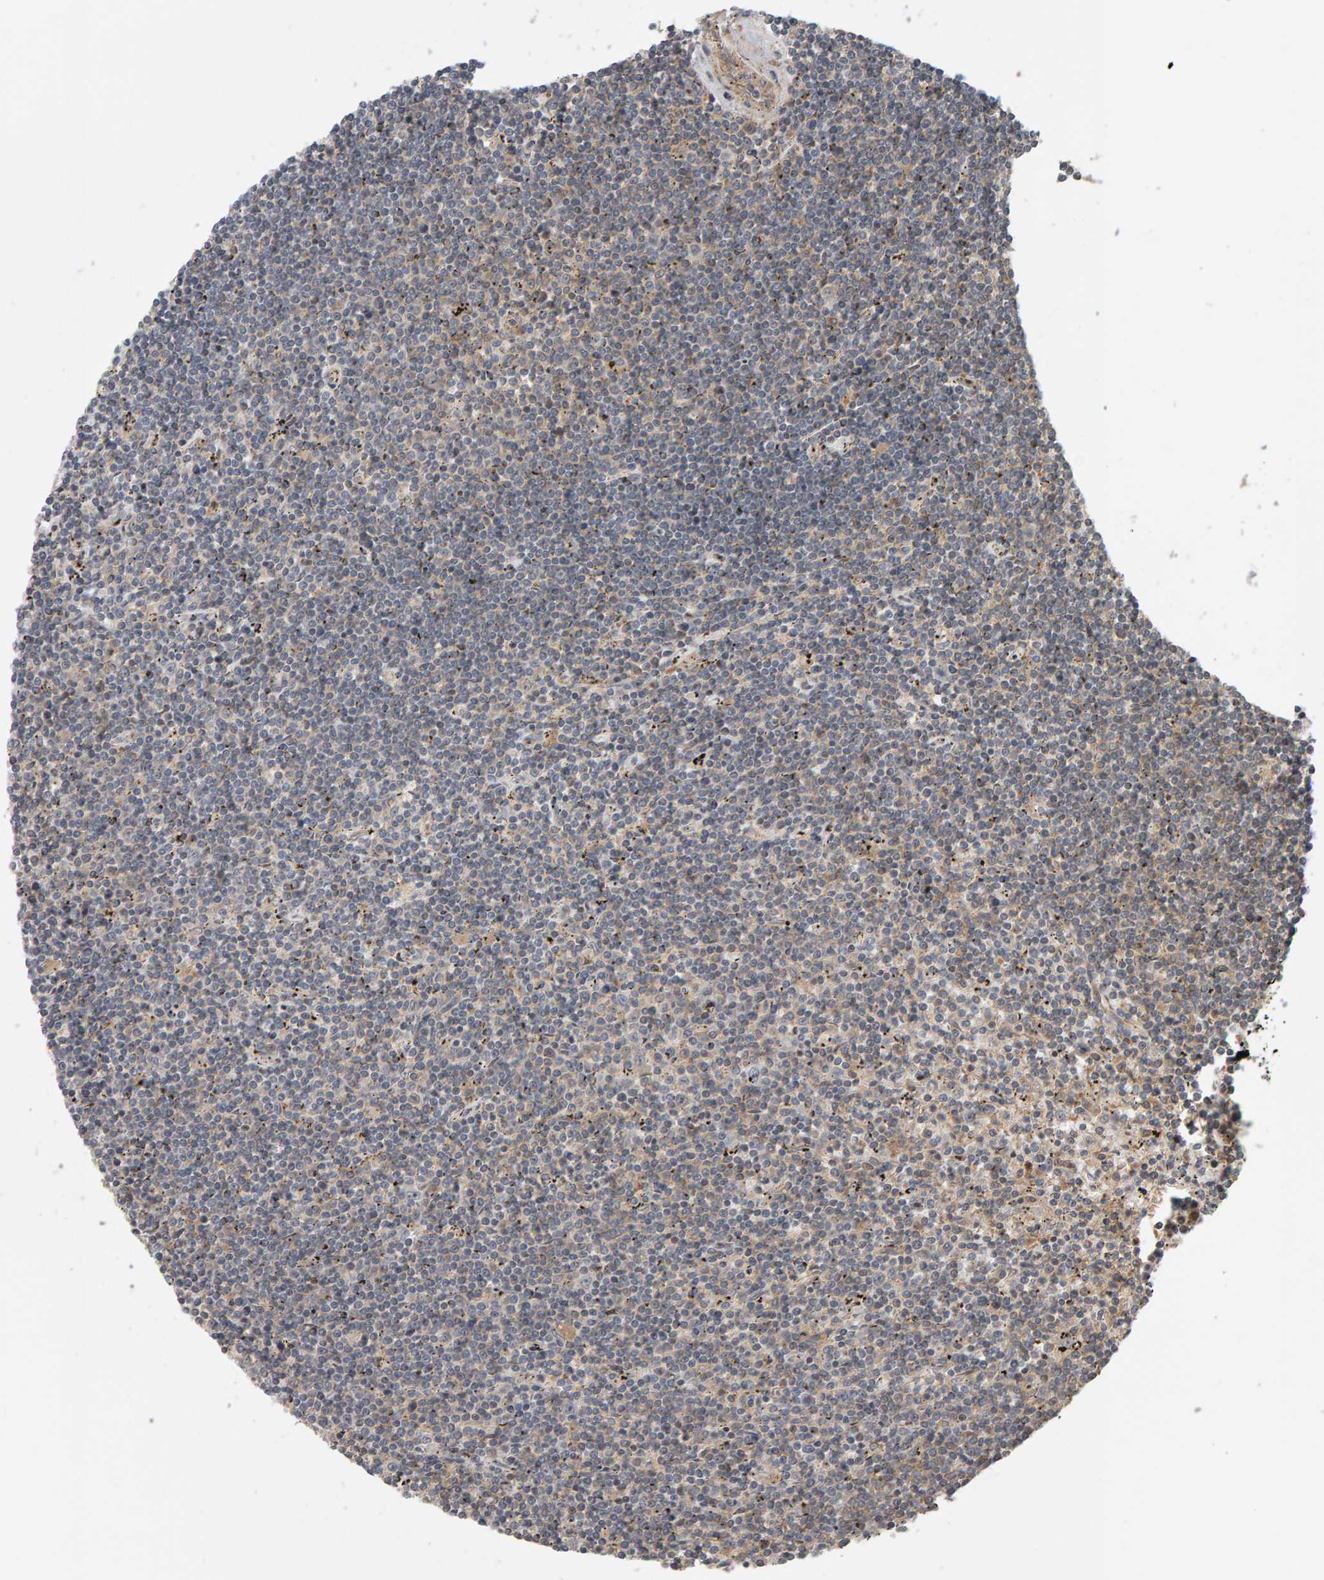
{"staining": {"intensity": "negative", "quantity": "none", "location": "none"}, "tissue": "lymphoma", "cell_type": "Tumor cells", "image_type": "cancer", "snomed": [{"axis": "morphology", "description": "Malignant lymphoma, non-Hodgkin's type, Low grade"}, {"axis": "topography", "description": "Spleen"}], "caption": "IHC histopathology image of human malignant lymphoma, non-Hodgkin's type (low-grade) stained for a protein (brown), which reveals no positivity in tumor cells.", "gene": "C9orf72", "patient": {"sex": "male", "age": 76}}